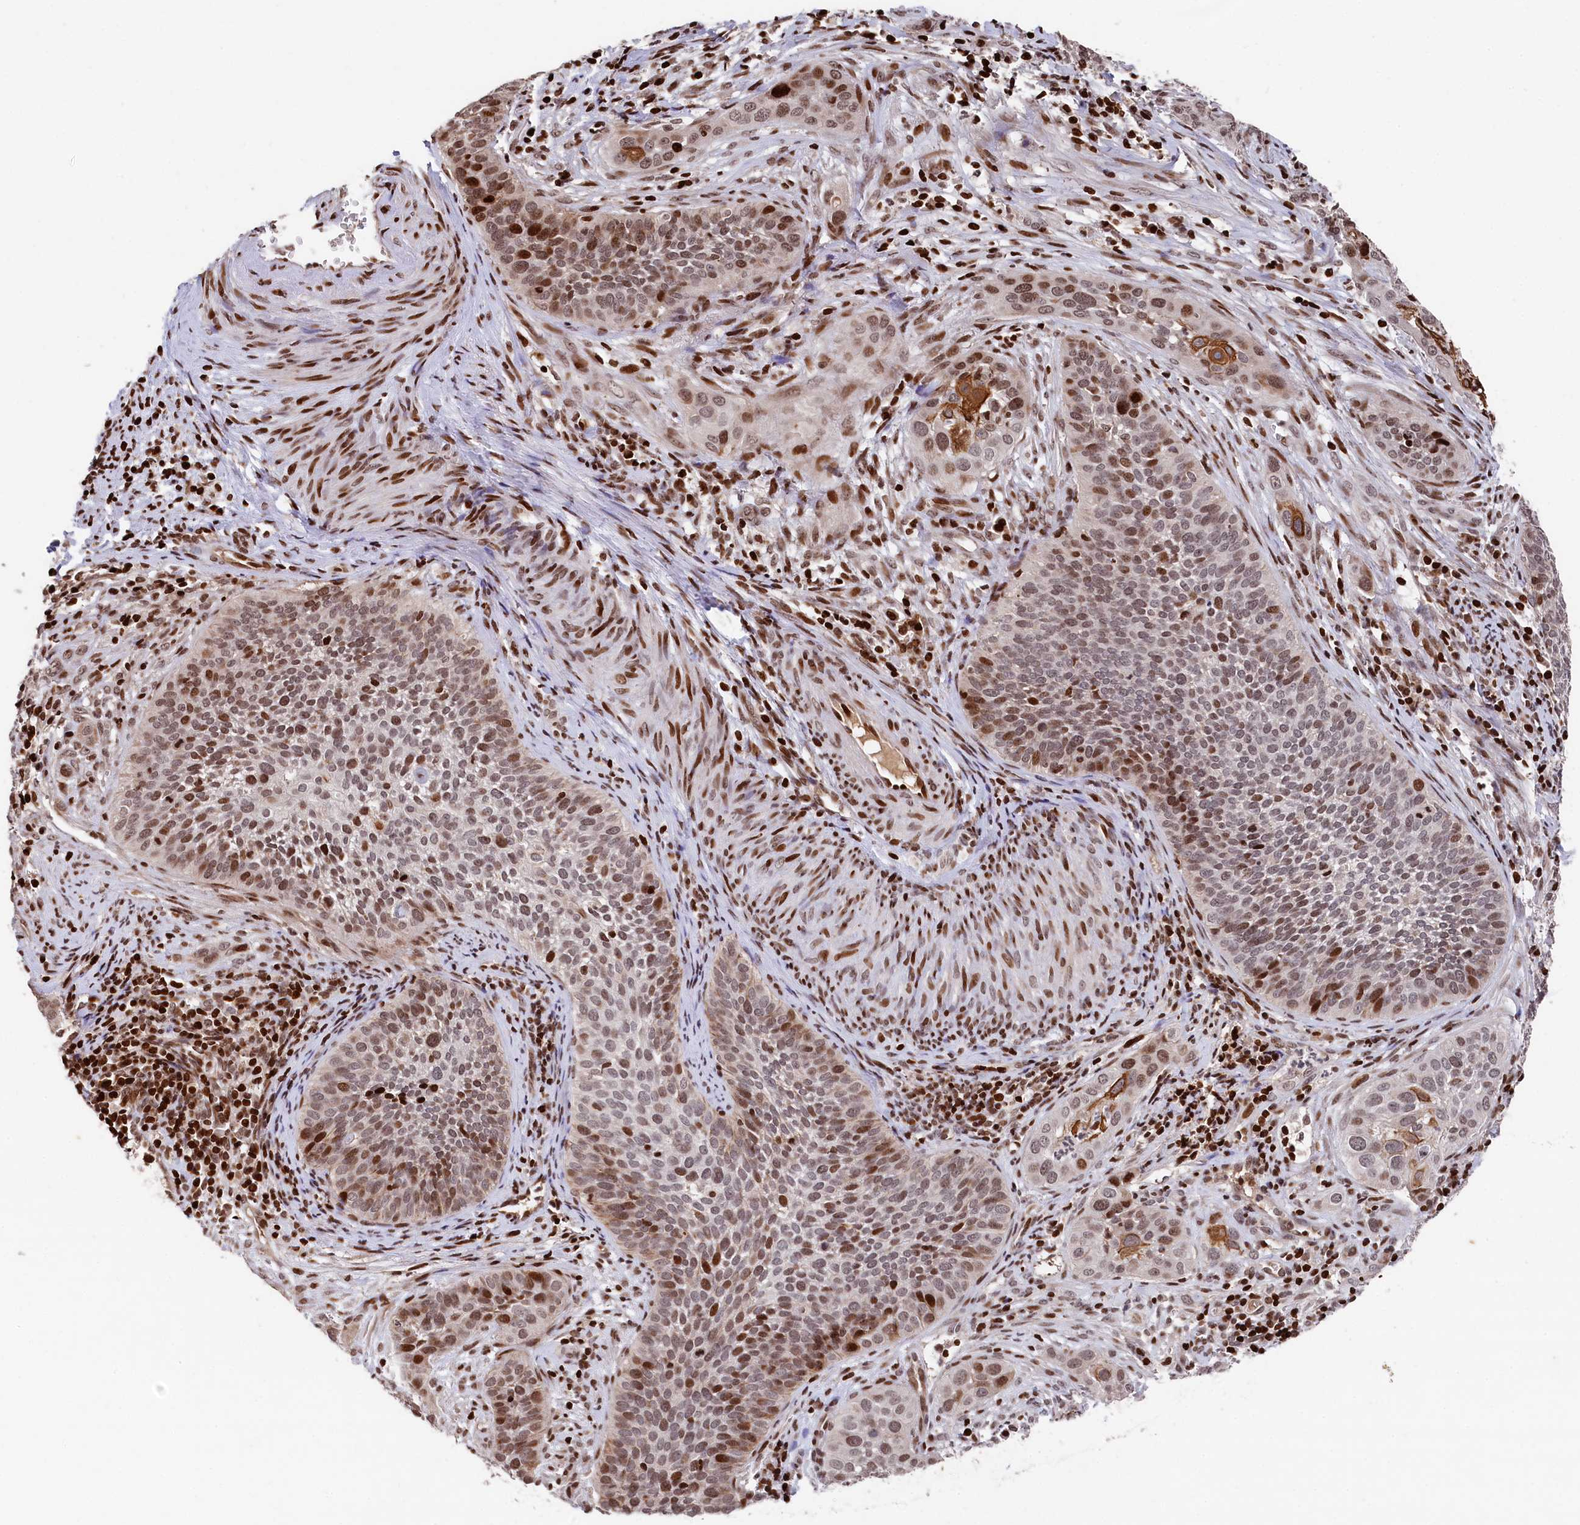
{"staining": {"intensity": "moderate", "quantity": "<25%", "location": "nuclear"}, "tissue": "cervical cancer", "cell_type": "Tumor cells", "image_type": "cancer", "snomed": [{"axis": "morphology", "description": "Squamous cell carcinoma, NOS"}, {"axis": "topography", "description": "Cervix"}], "caption": "DAB immunohistochemical staining of human cervical cancer (squamous cell carcinoma) shows moderate nuclear protein expression in approximately <25% of tumor cells.", "gene": "MCF2L2", "patient": {"sex": "female", "age": 34}}